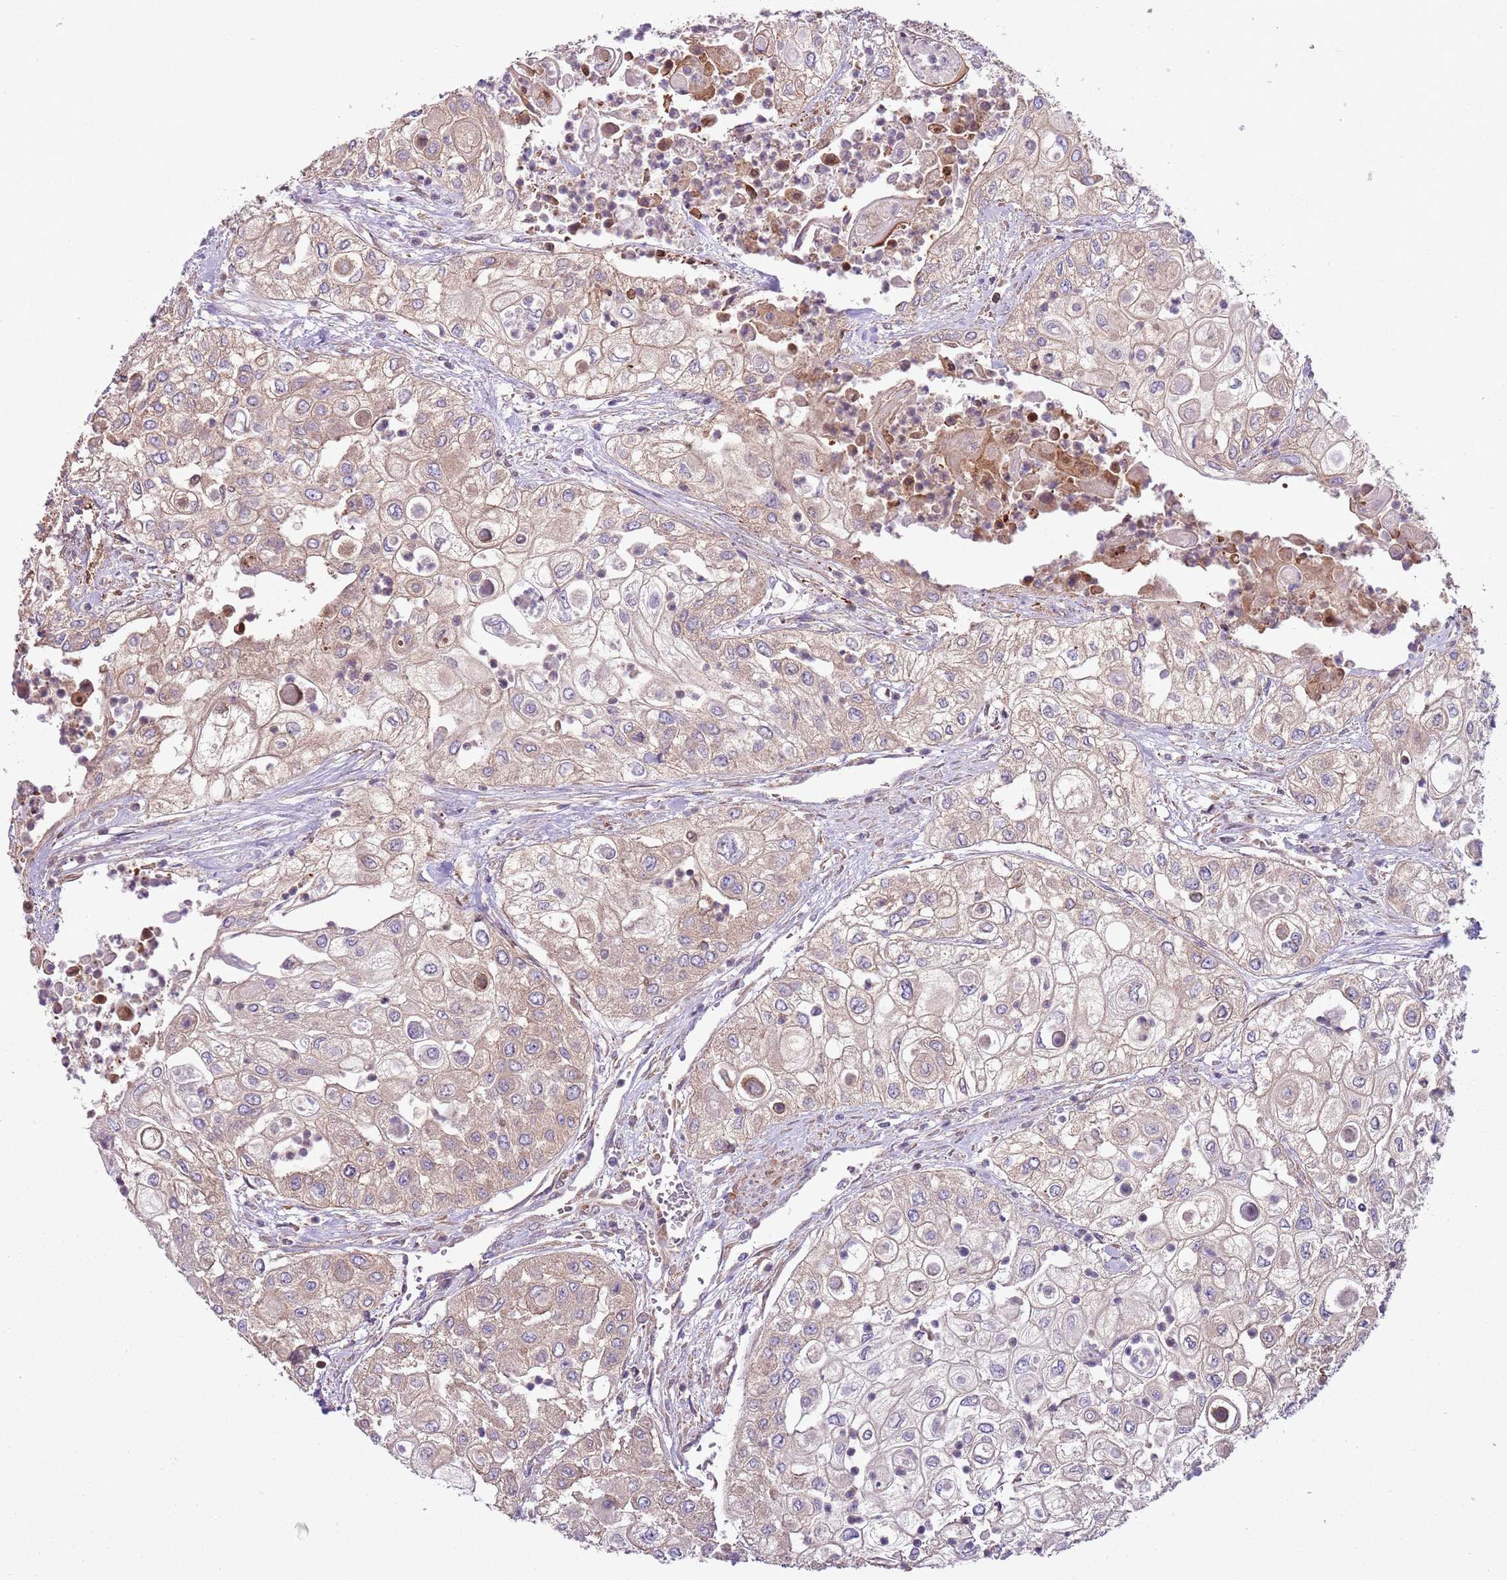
{"staining": {"intensity": "weak", "quantity": "25%-75%", "location": "cytoplasmic/membranous"}, "tissue": "urothelial cancer", "cell_type": "Tumor cells", "image_type": "cancer", "snomed": [{"axis": "morphology", "description": "Urothelial carcinoma, High grade"}, {"axis": "topography", "description": "Urinary bladder"}], "caption": "About 25%-75% of tumor cells in human high-grade urothelial carcinoma show weak cytoplasmic/membranous protein expression as visualized by brown immunohistochemical staining.", "gene": "LPIN2", "patient": {"sex": "female", "age": 79}}